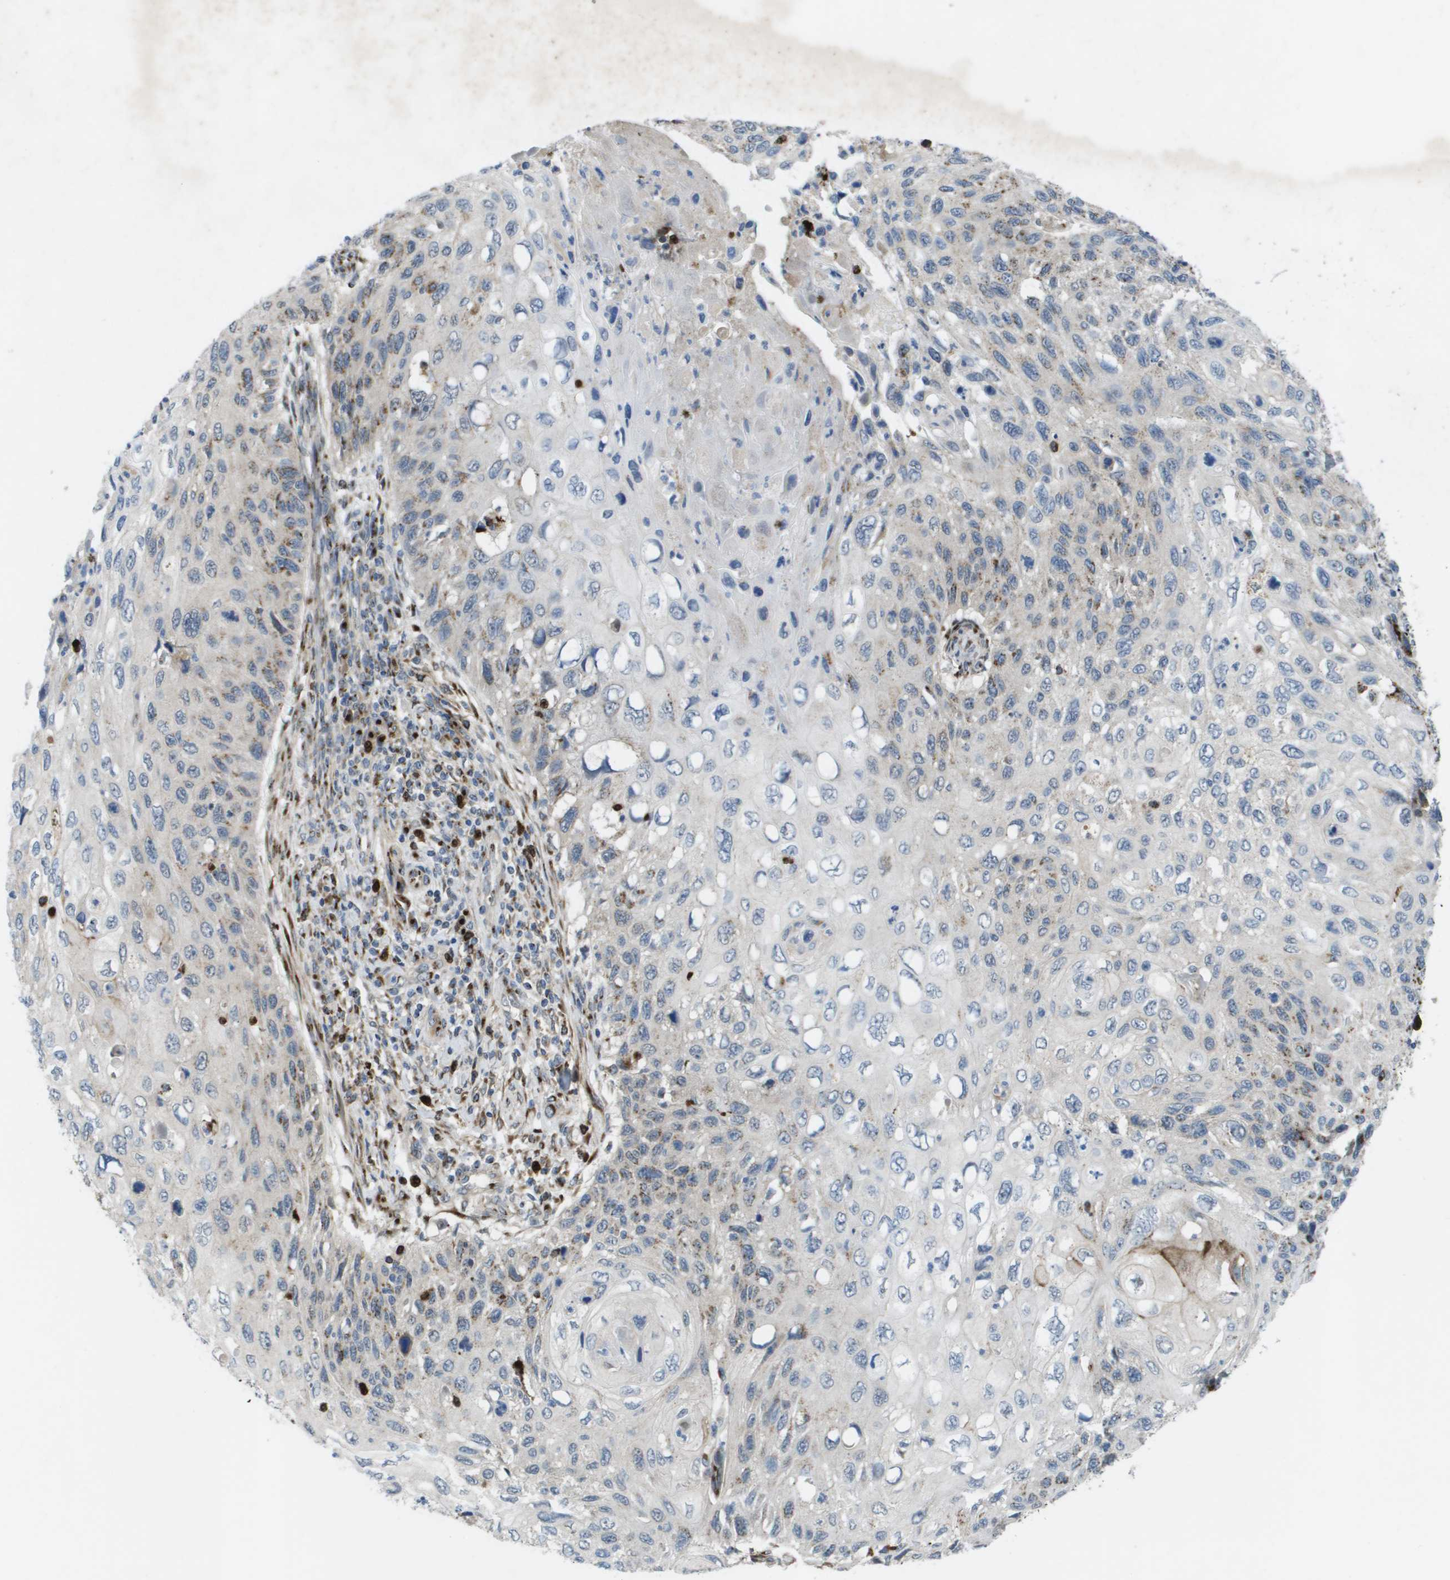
{"staining": {"intensity": "moderate", "quantity": "<25%", "location": "cytoplasmic/membranous"}, "tissue": "cervical cancer", "cell_type": "Tumor cells", "image_type": "cancer", "snomed": [{"axis": "morphology", "description": "Squamous cell carcinoma, NOS"}, {"axis": "topography", "description": "Cervix"}], "caption": "Immunohistochemical staining of human cervical cancer exhibits low levels of moderate cytoplasmic/membranous protein positivity in about <25% of tumor cells. (DAB (3,3'-diaminobenzidine) IHC, brown staining for protein, blue staining for nuclei).", "gene": "QSOX2", "patient": {"sex": "female", "age": 70}}